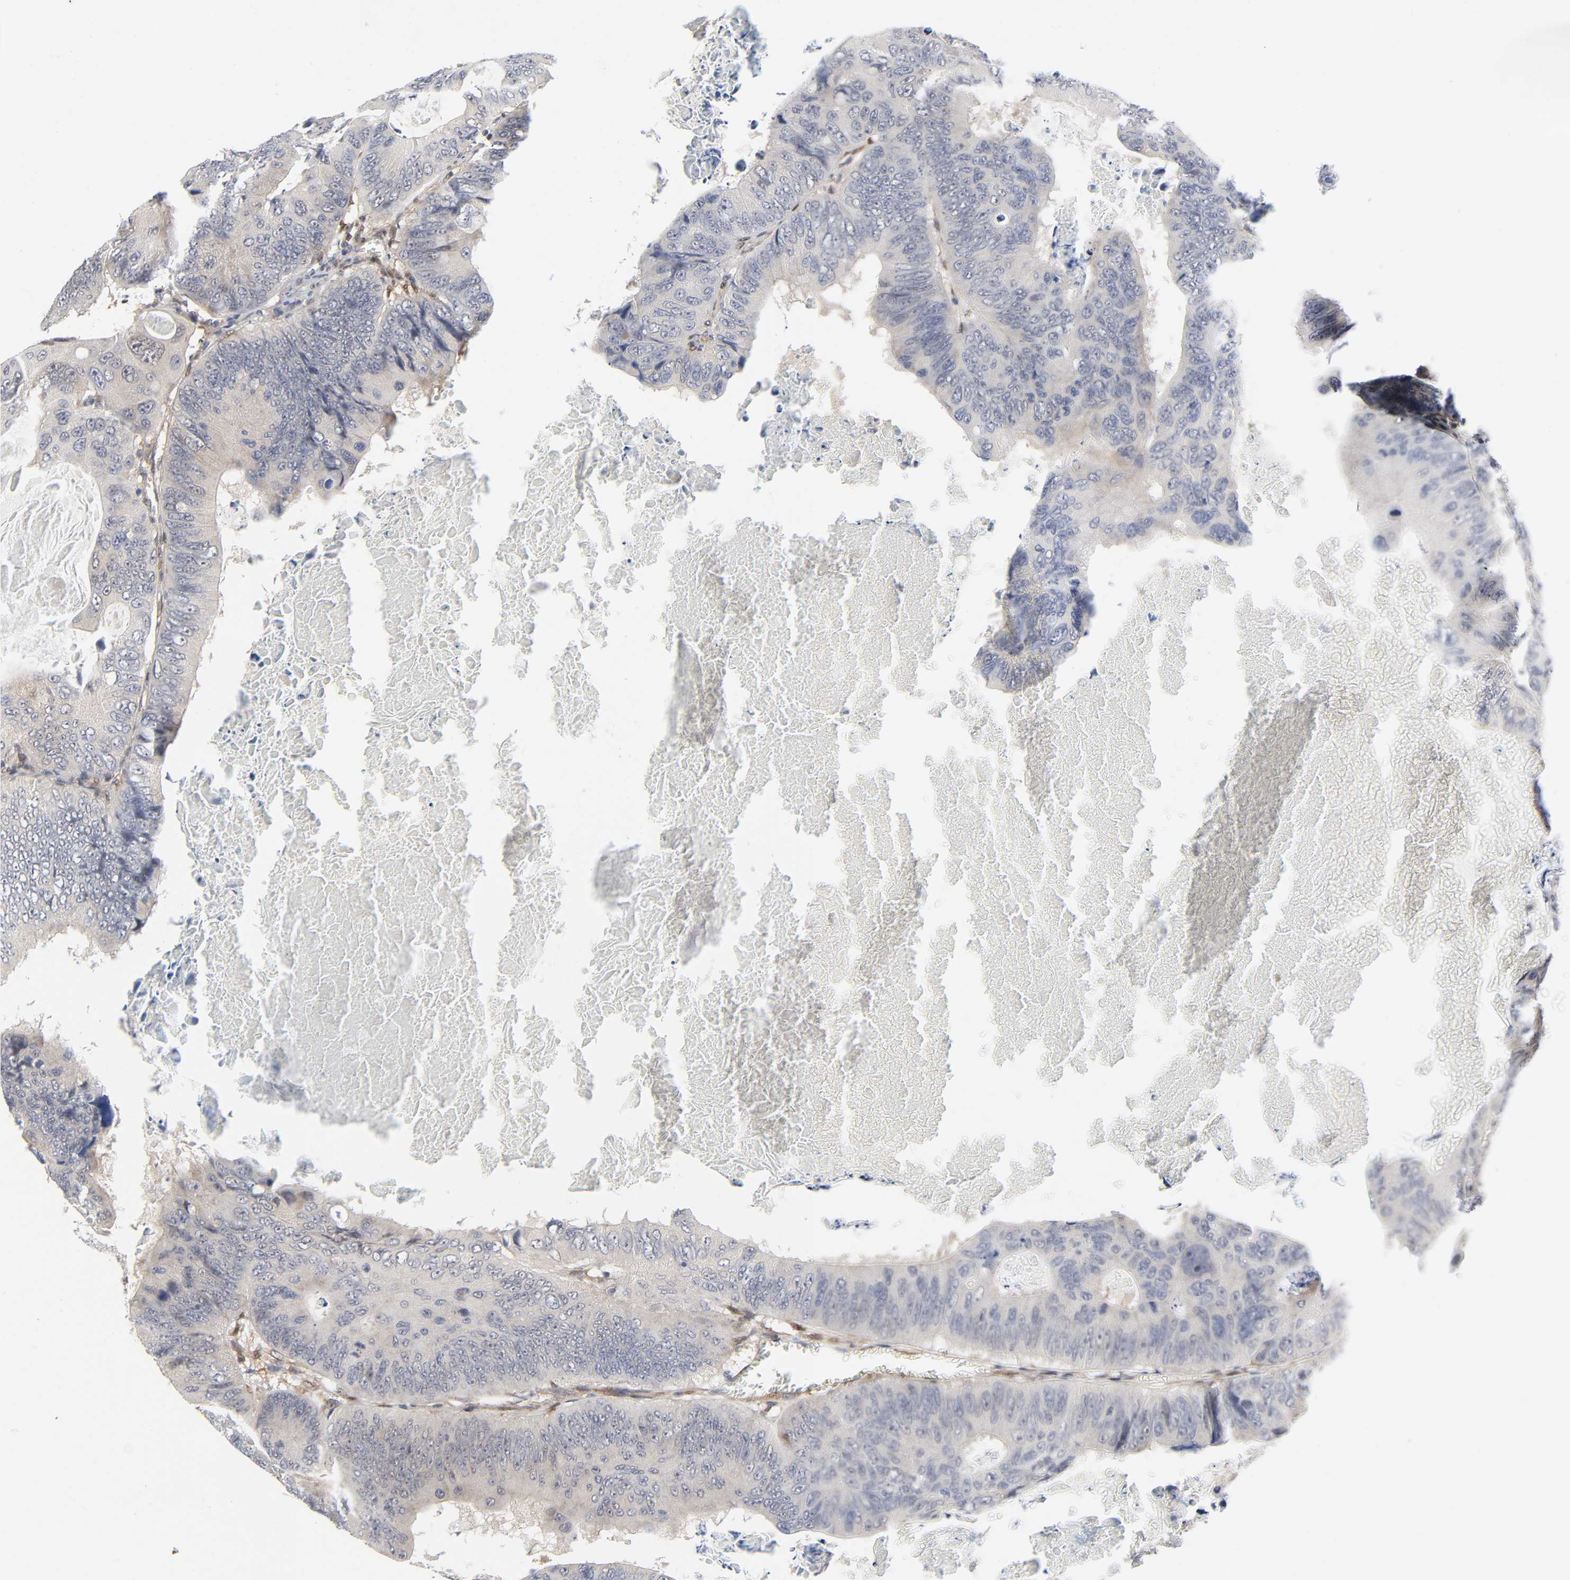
{"staining": {"intensity": "negative", "quantity": "none", "location": "none"}, "tissue": "colorectal cancer", "cell_type": "Tumor cells", "image_type": "cancer", "snomed": [{"axis": "morphology", "description": "Adenocarcinoma, NOS"}, {"axis": "topography", "description": "Colon"}], "caption": "Adenocarcinoma (colorectal) was stained to show a protein in brown. There is no significant staining in tumor cells. Nuclei are stained in blue.", "gene": "PTEN", "patient": {"sex": "female", "age": 55}}